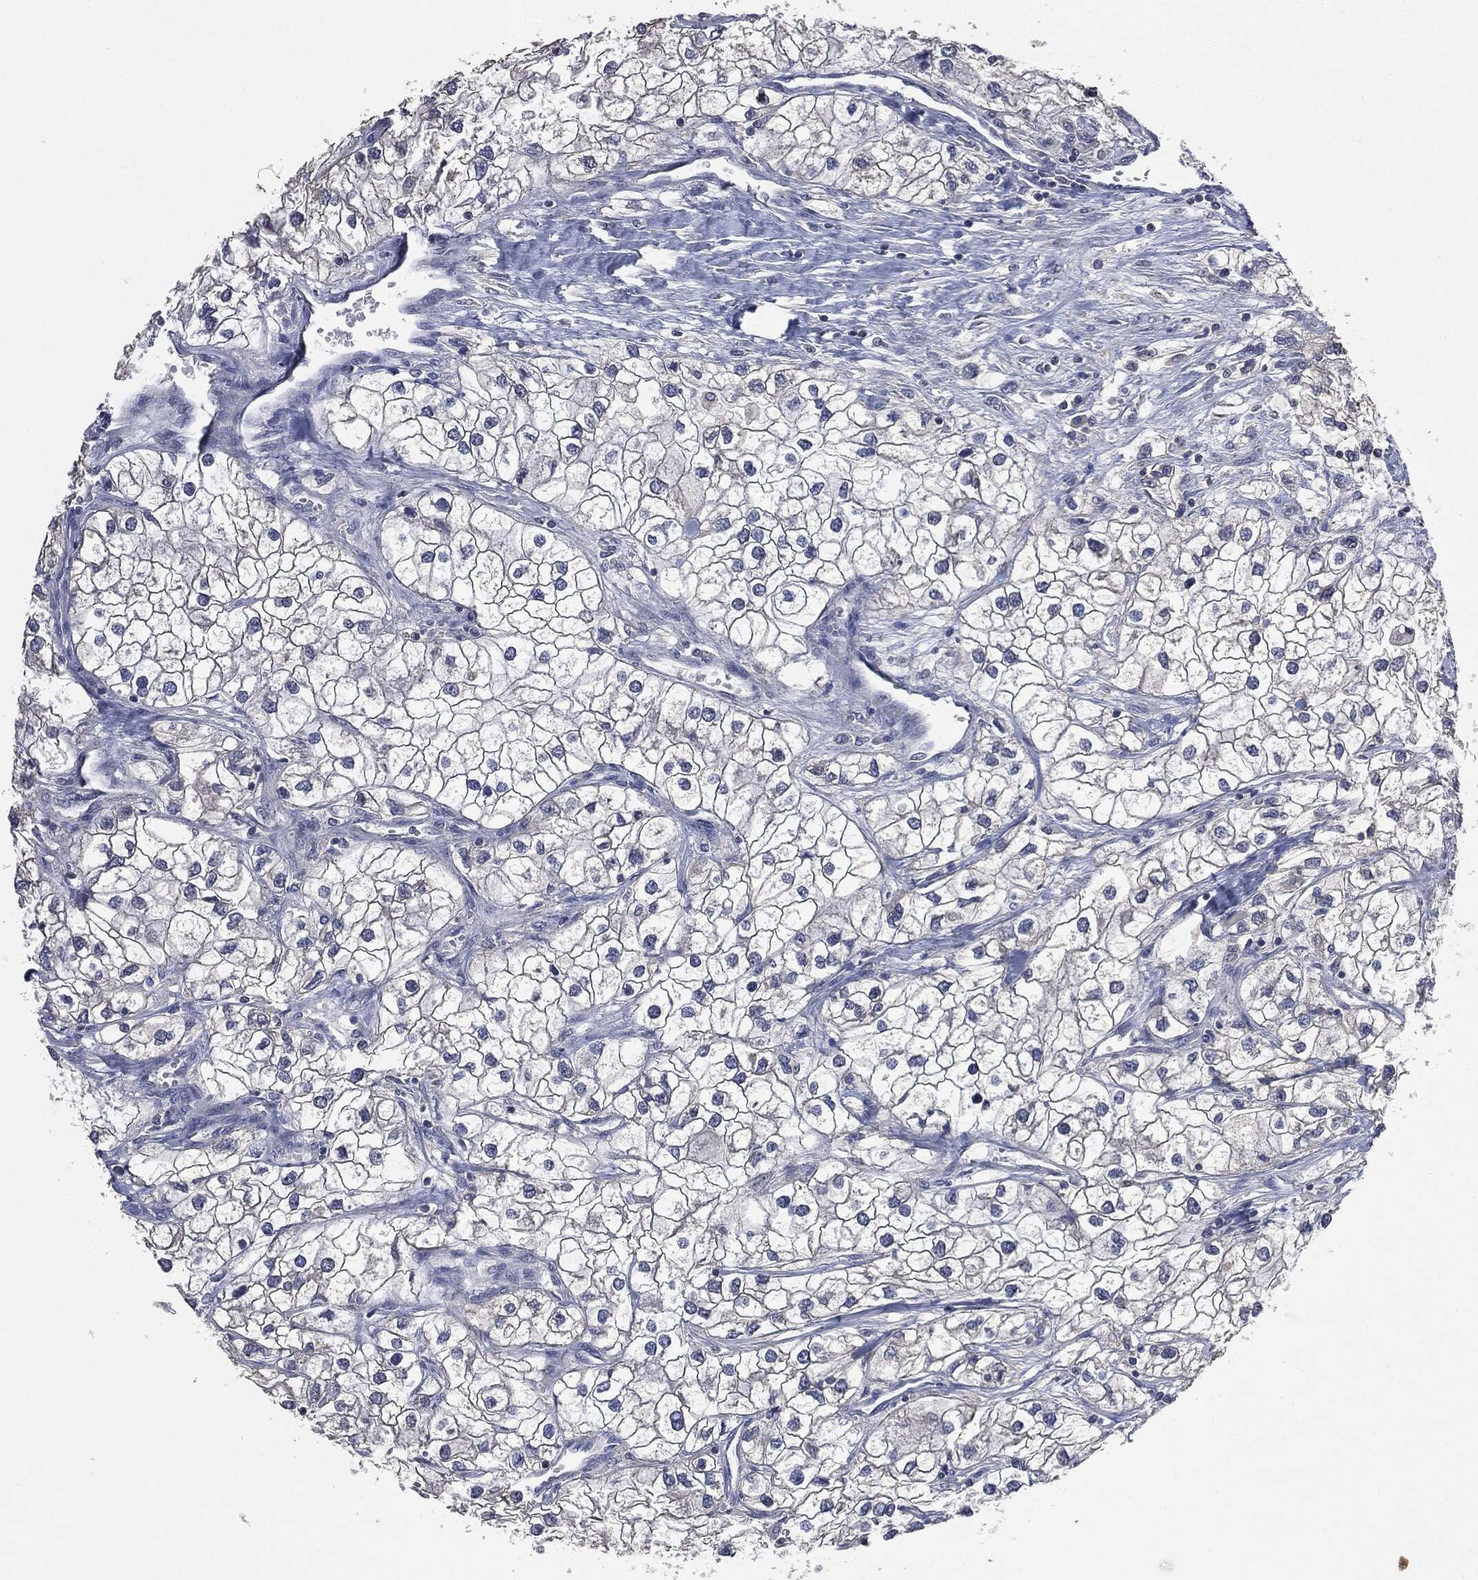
{"staining": {"intensity": "negative", "quantity": "none", "location": "none"}, "tissue": "renal cancer", "cell_type": "Tumor cells", "image_type": "cancer", "snomed": [{"axis": "morphology", "description": "Adenocarcinoma, NOS"}, {"axis": "topography", "description": "Kidney"}], "caption": "IHC photomicrograph of renal adenocarcinoma stained for a protein (brown), which reveals no positivity in tumor cells.", "gene": "IL1RN", "patient": {"sex": "male", "age": 59}}